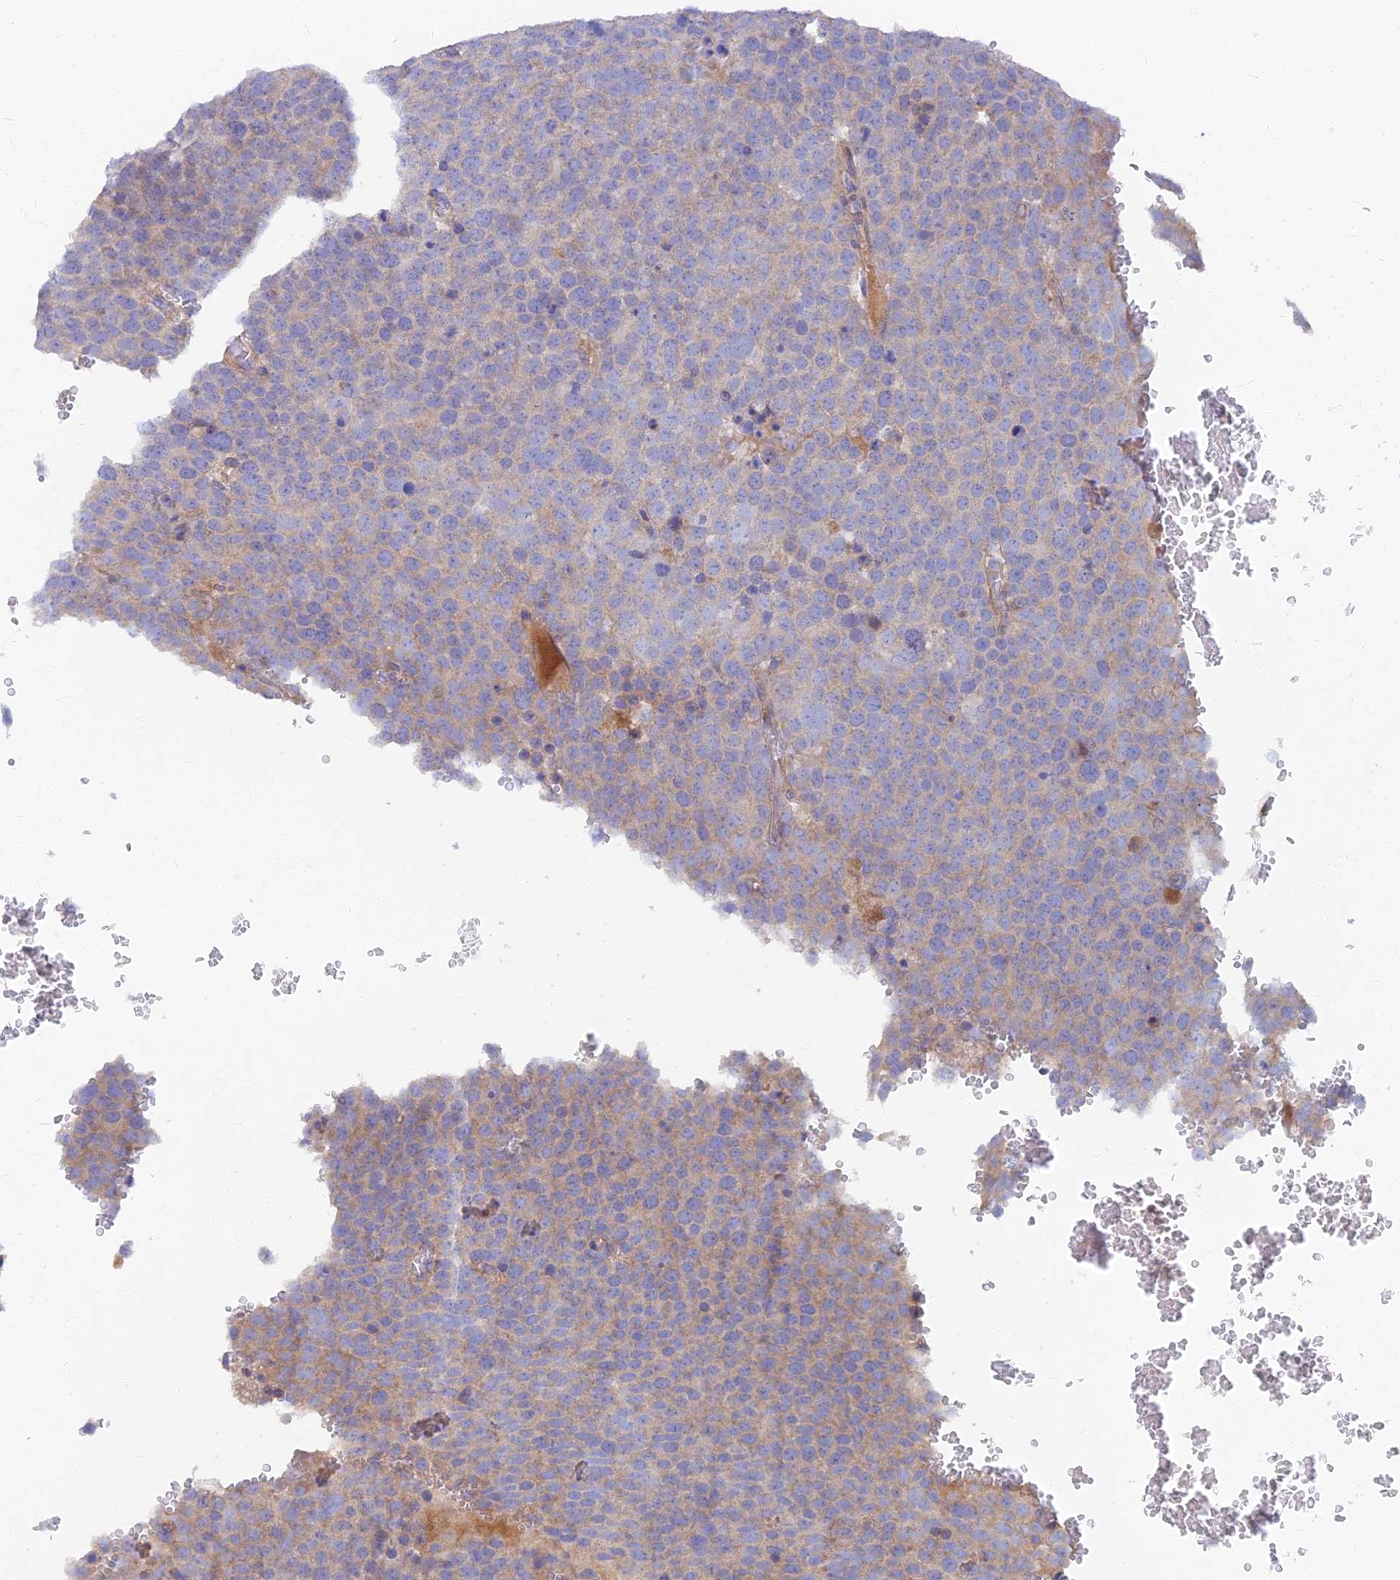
{"staining": {"intensity": "weak", "quantity": "<25%", "location": "cytoplasmic/membranous"}, "tissue": "testis cancer", "cell_type": "Tumor cells", "image_type": "cancer", "snomed": [{"axis": "morphology", "description": "Seminoma, NOS"}, {"axis": "topography", "description": "Testis"}], "caption": "Testis cancer (seminoma) was stained to show a protein in brown. There is no significant staining in tumor cells.", "gene": "TMEM44", "patient": {"sex": "male", "age": 71}}